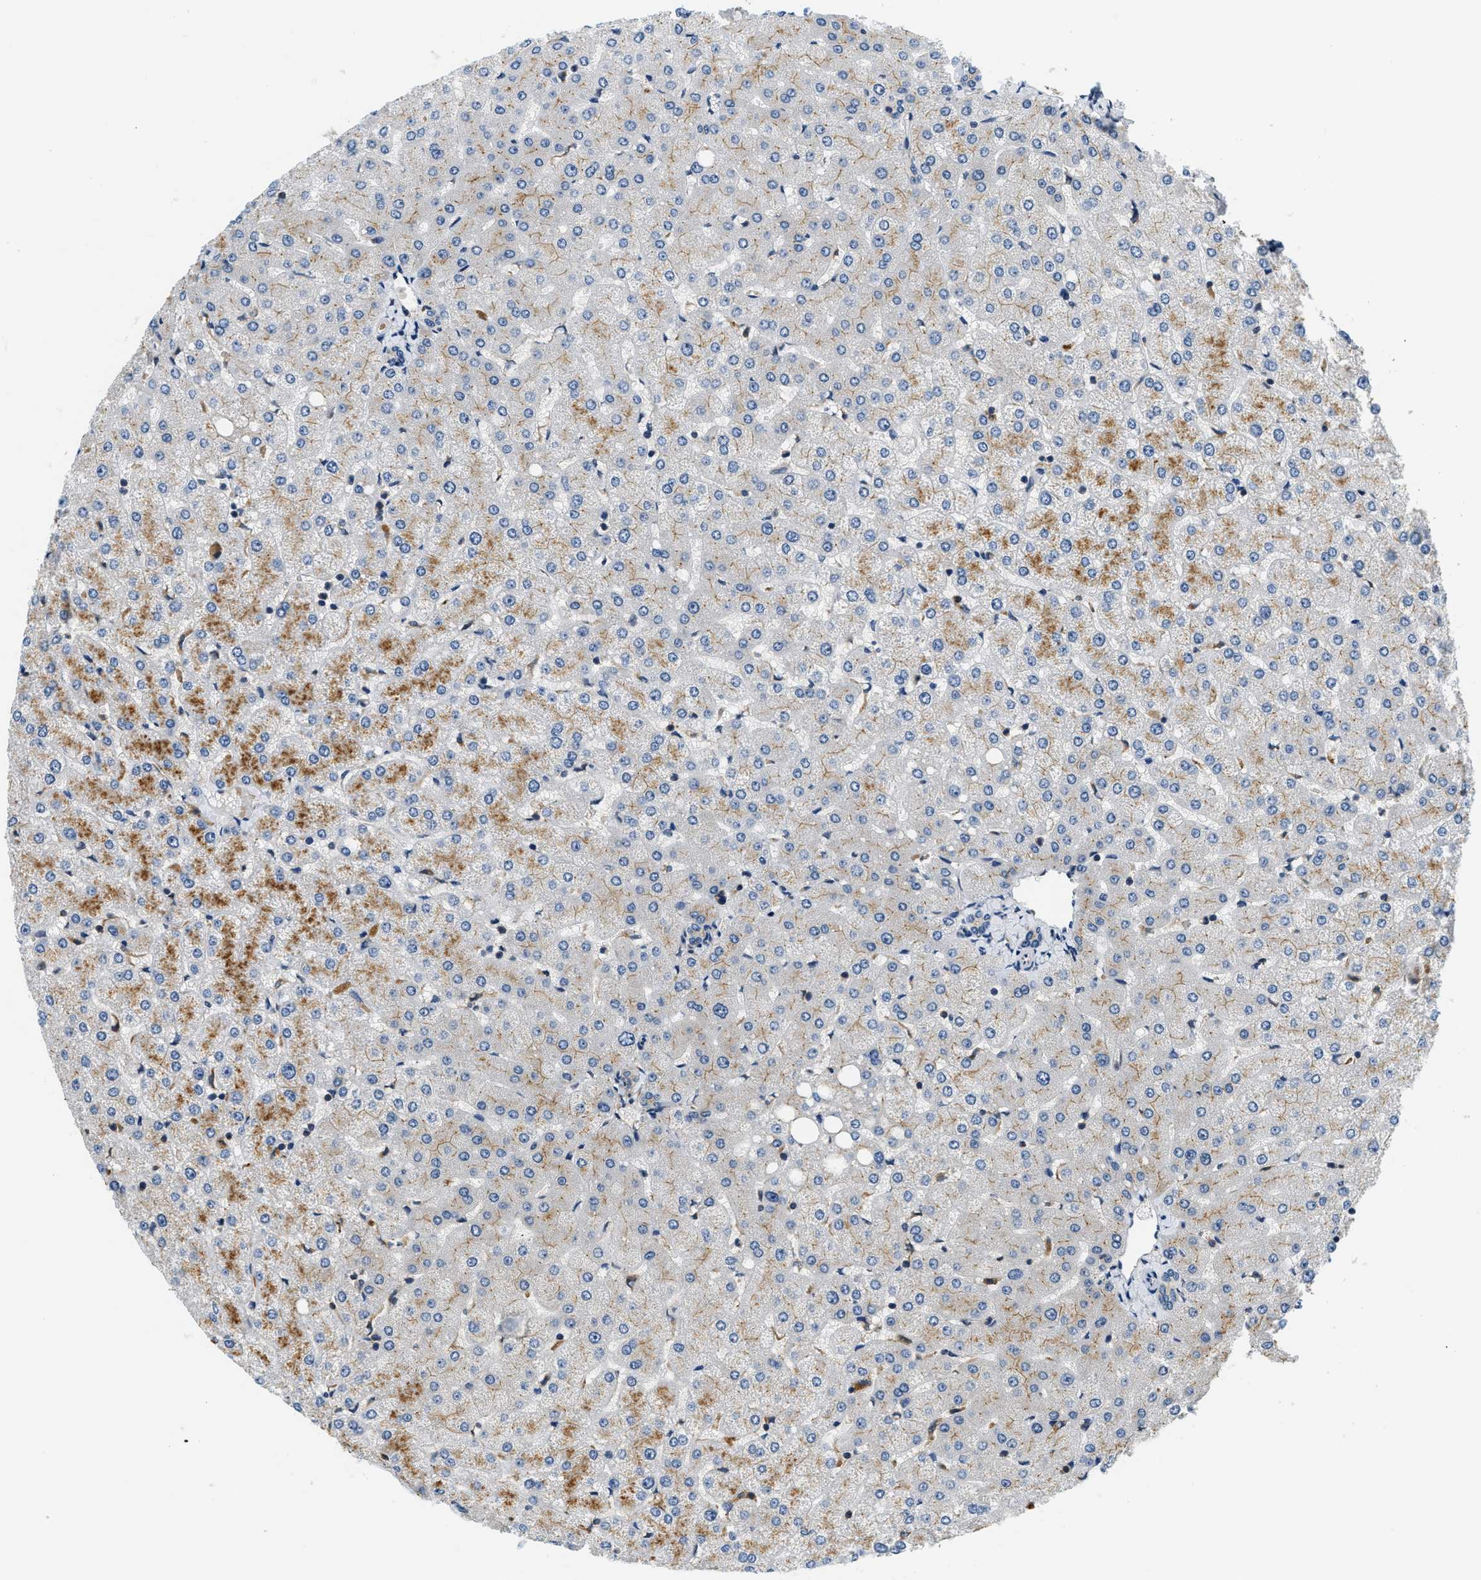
{"staining": {"intensity": "negative", "quantity": "none", "location": "none"}, "tissue": "liver", "cell_type": "Cholangiocytes", "image_type": "normal", "snomed": [{"axis": "morphology", "description": "Normal tissue, NOS"}, {"axis": "topography", "description": "Liver"}], "caption": "This photomicrograph is of normal liver stained with immunohistochemistry (IHC) to label a protein in brown with the nuclei are counter-stained blue. There is no positivity in cholangiocytes. (DAB immunohistochemistry with hematoxylin counter stain).", "gene": "BCL7C", "patient": {"sex": "female", "age": 54}}